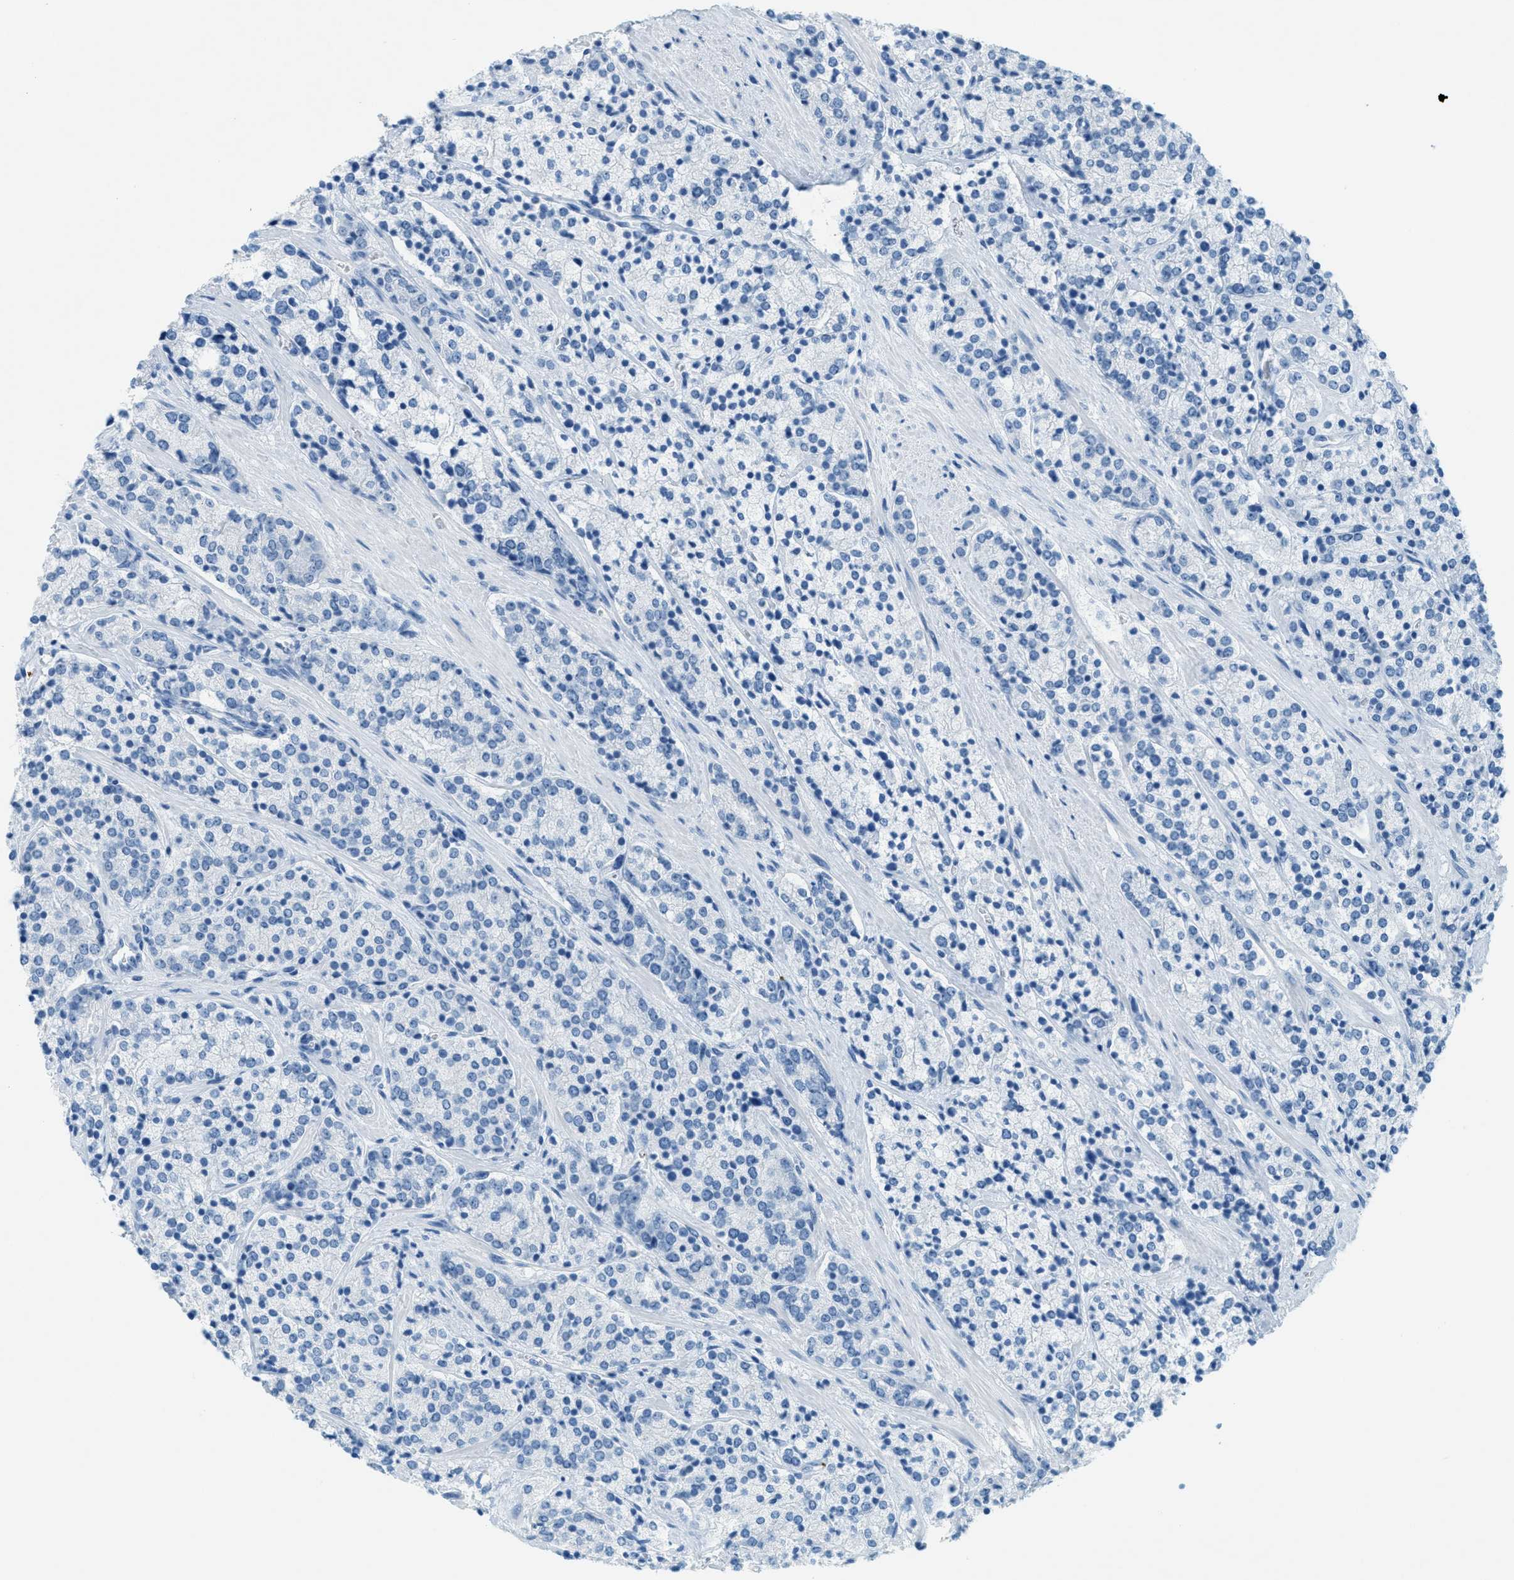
{"staining": {"intensity": "negative", "quantity": "none", "location": "none"}, "tissue": "prostate cancer", "cell_type": "Tumor cells", "image_type": "cancer", "snomed": [{"axis": "morphology", "description": "Adenocarcinoma, High grade"}, {"axis": "topography", "description": "Prostate"}], "caption": "High magnification brightfield microscopy of adenocarcinoma (high-grade) (prostate) stained with DAB (brown) and counterstained with hematoxylin (blue): tumor cells show no significant staining.", "gene": "PPBP", "patient": {"sex": "male", "age": 71}}